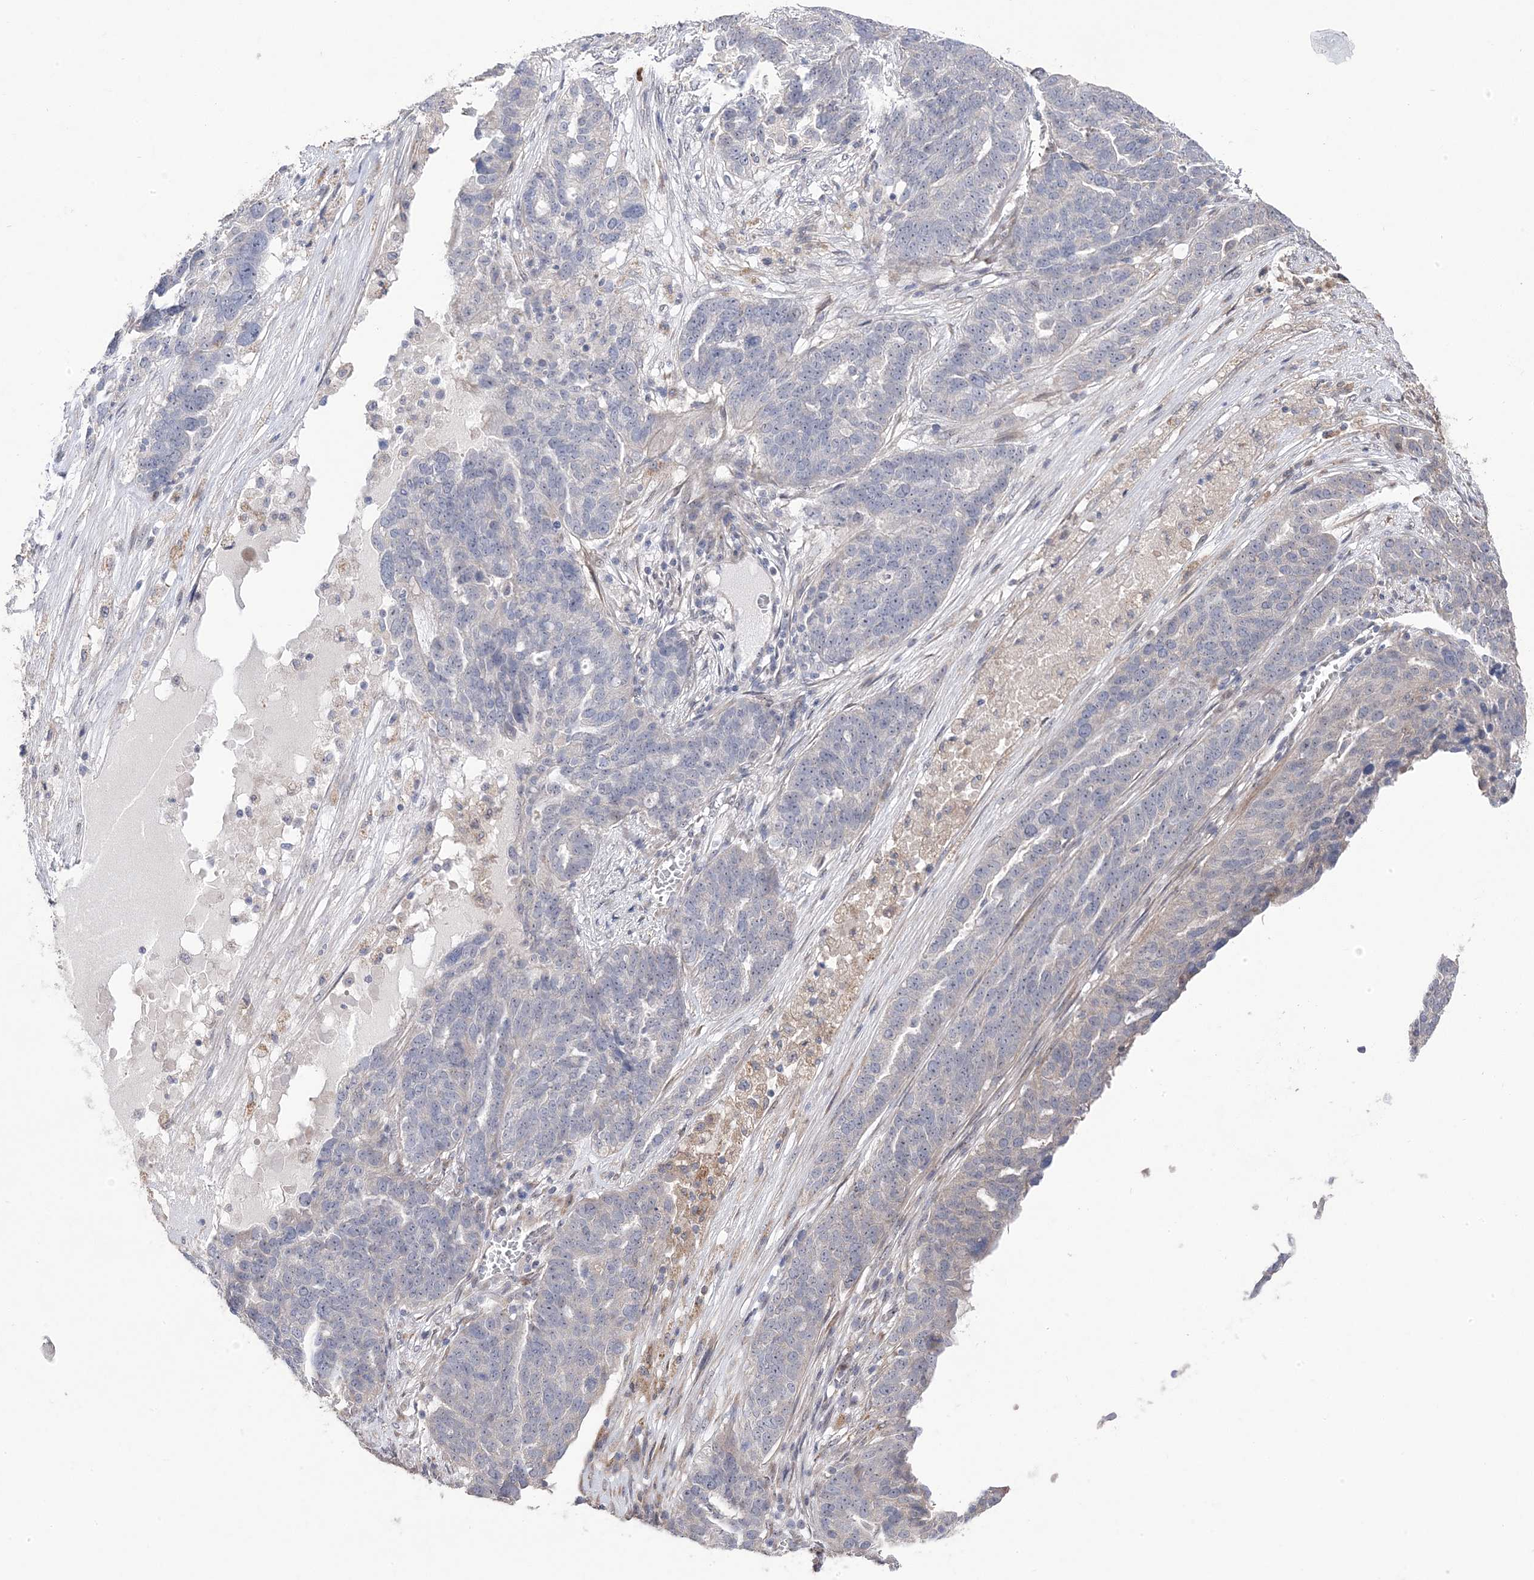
{"staining": {"intensity": "negative", "quantity": "none", "location": "none"}, "tissue": "ovarian cancer", "cell_type": "Tumor cells", "image_type": "cancer", "snomed": [{"axis": "morphology", "description": "Cystadenocarcinoma, serous, NOS"}, {"axis": "topography", "description": "Ovary"}], "caption": "Immunohistochemical staining of human serous cystadenocarcinoma (ovarian) exhibits no significant expression in tumor cells.", "gene": "GTPBP6", "patient": {"sex": "female", "age": 59}}